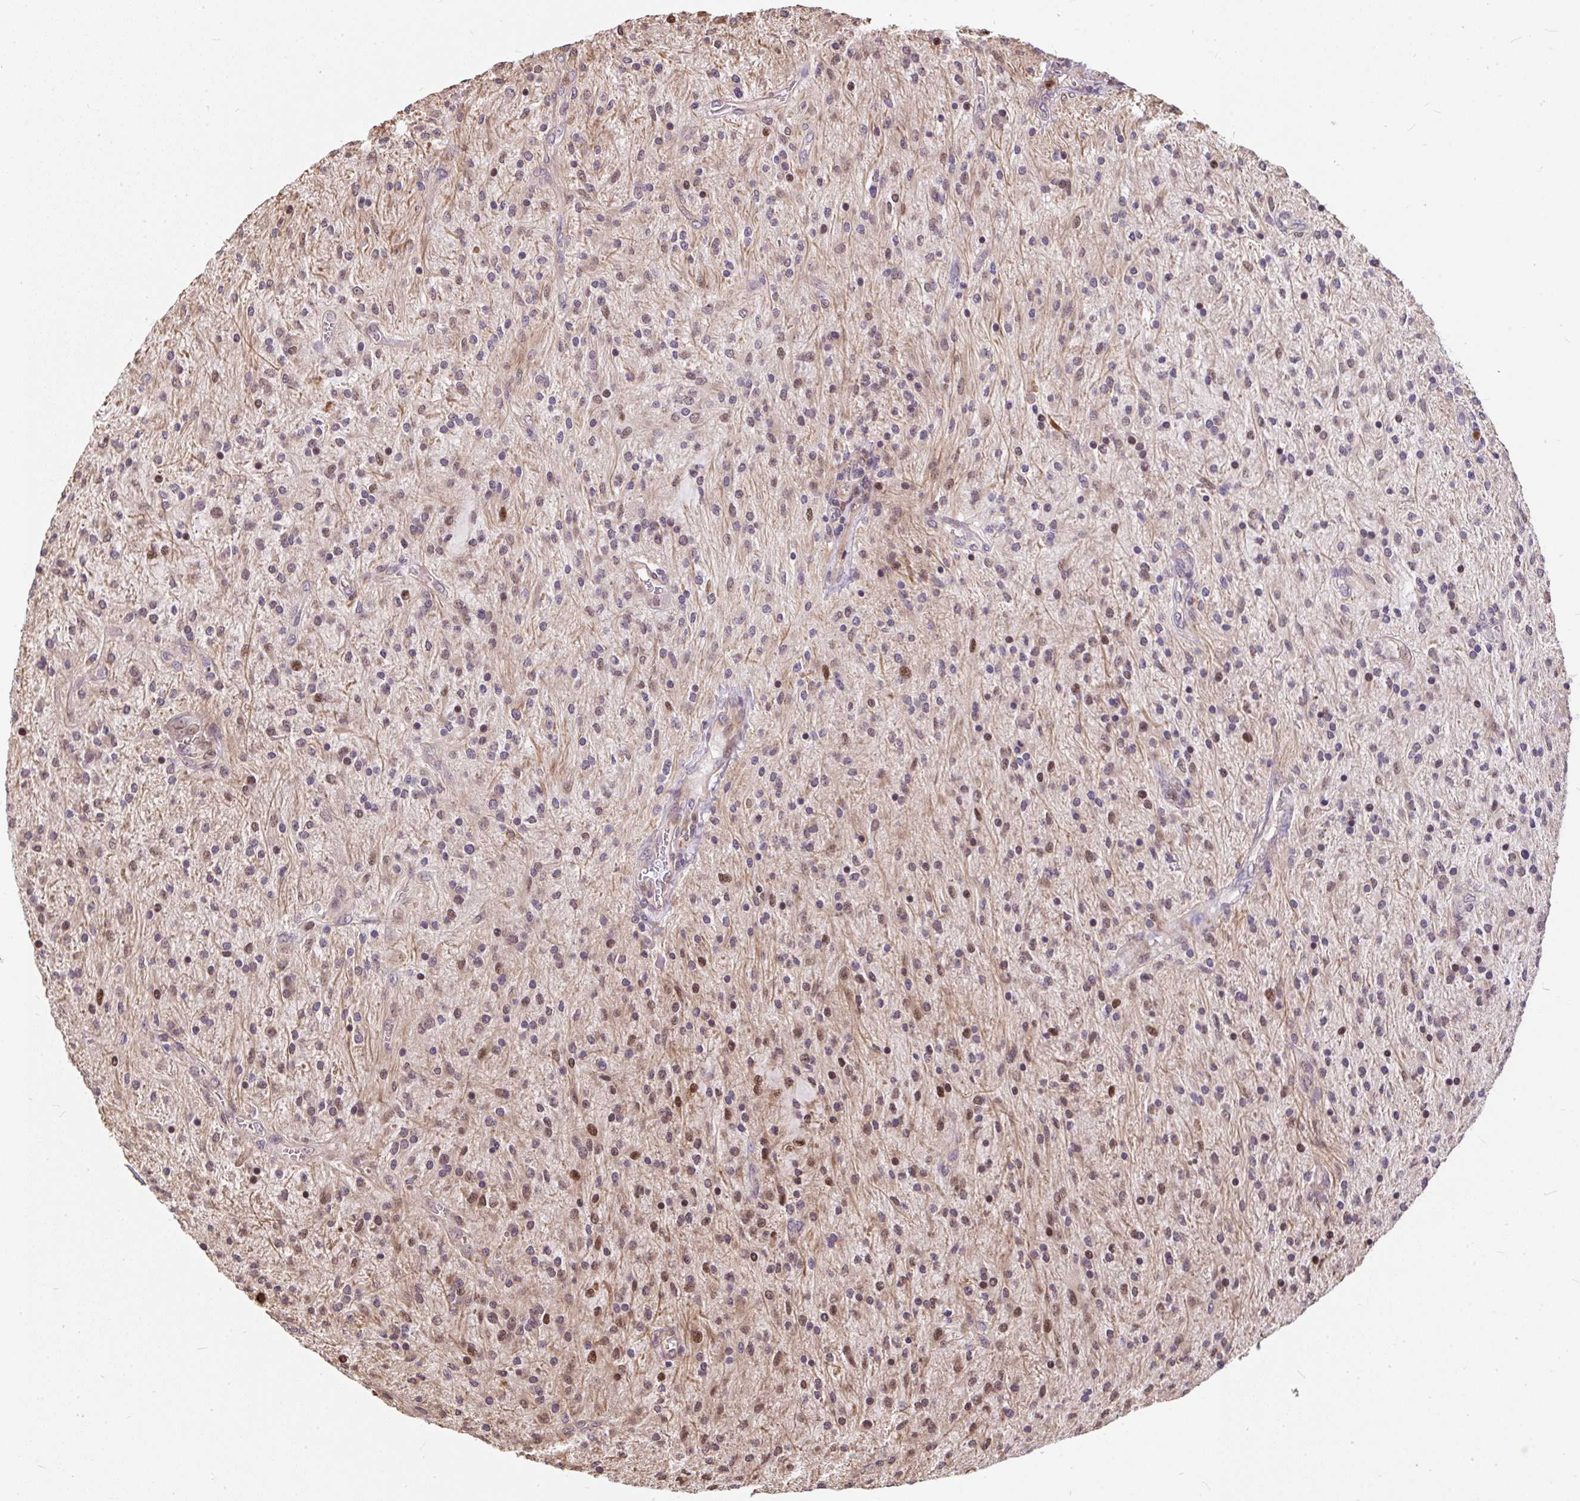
{"staining": {"intensity": "weak", "quantity": "<25%", "location": "nuclear"}, "tissue": "glioma", "cell_type": "Tumor cells", "image_type": "cancer", "snomed": [{"axis": "morphology", "description": "Glioma, malignant, Low grade"}, {"axis": "topography", "description": "Cerebellum"}], "caption": "Human malignant low-grade glioma stained for a protein using immunohistochemistry (IHC) shows no staining in tumor cells.", "gene": "PUS7L", "patient": {"sex": "female", "age": 14}}